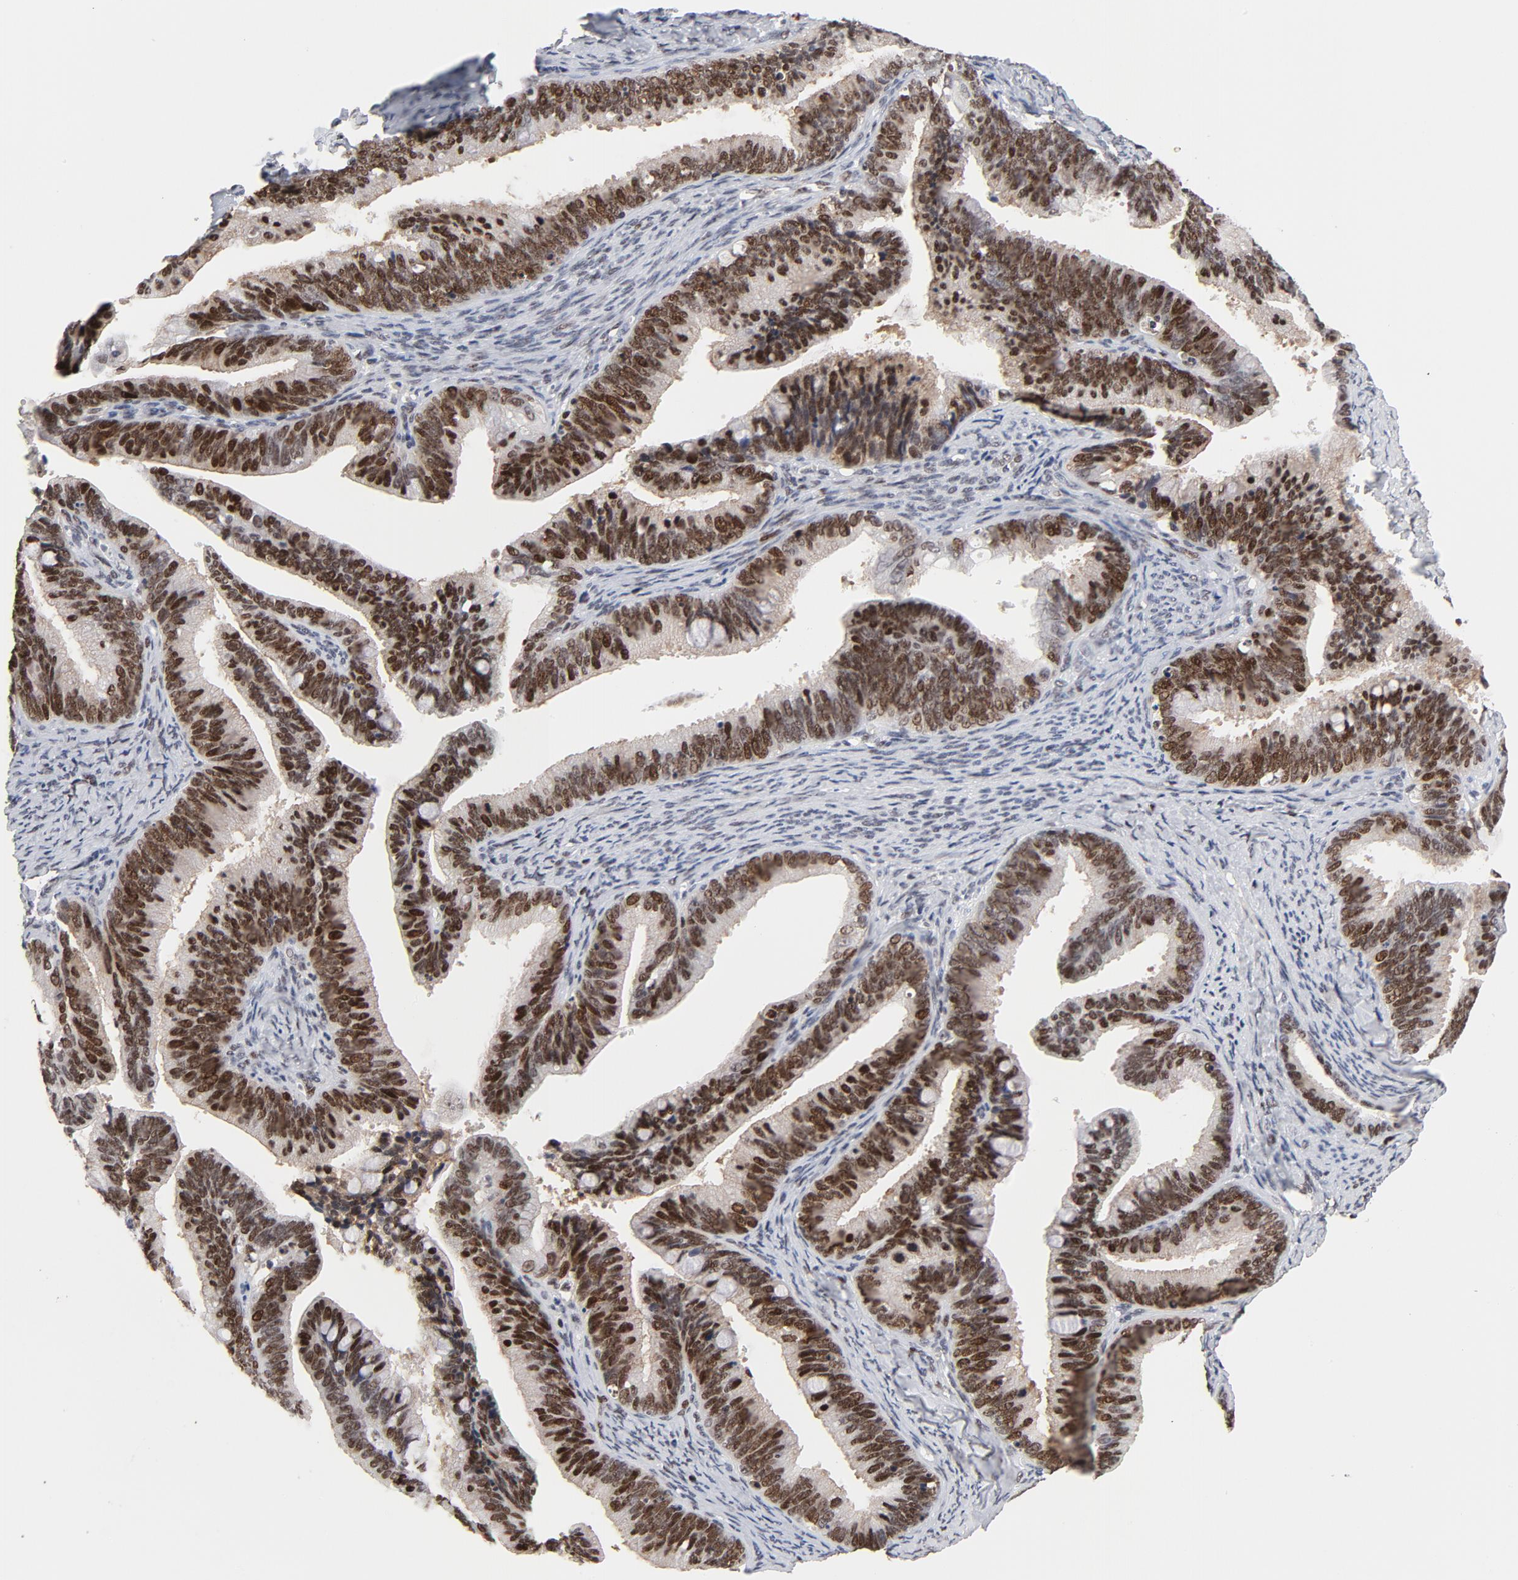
{"staining": {"intensity": "strong", "quantity": ">75%", "location": "nuclear"}, "tissue": "cervical cancer", "cell_type": "Tumor cells", "image_type": "cancer", "snomed": [{"axis": "morphology", "description": "Adenocarcinoma, NOS"}, {"axis": "topography", "description": "Cervix"}], "caption": "About >75% of tumor cells in cervical adenocarcinoma demonstrate strong nuclear protein expression as visualized by brown immunohistochemical staining.", "gene": "RFC4", "patient": {"sex": "female", "age": 47}}